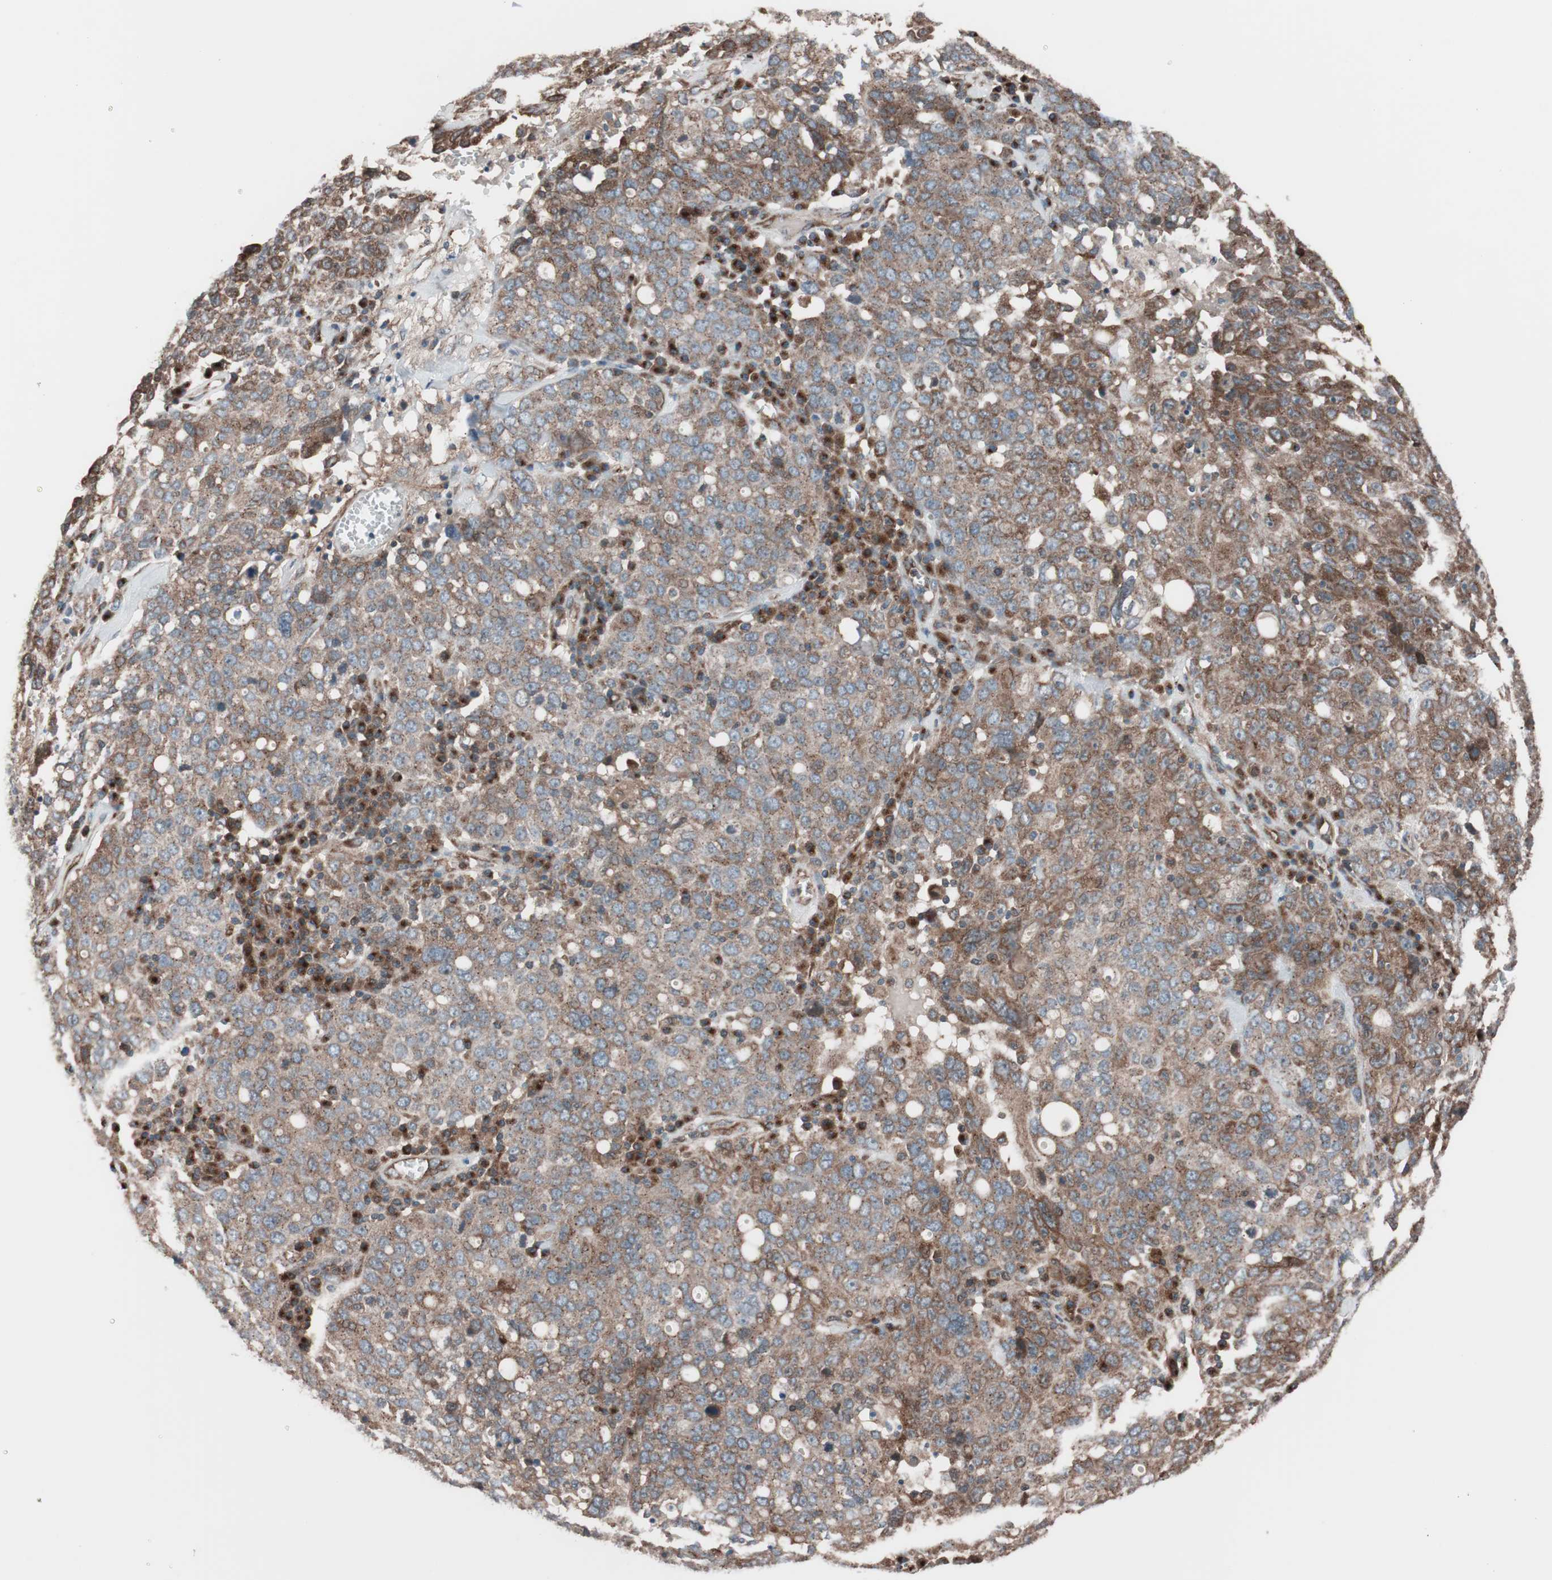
{"staining": {"intensity": "moderate", "quantity": ">75%", "location": "cytoplasmic/membranous"}, "tissue": "ovarian cancer", "cell_type": "Tumor cells", "image_type": "cancer", "snomed": [{"axis": "morphology", "description": "Carcinoma, endometroid"}, {"axis": "topography", "description": "Ovary"}], "caption": "Endometroid carcinoma (ovarian) stained with DAB IHC exhibits medium levels of moderate cytoplasmic/membranous expression in approximately >75% of tumor cells.", "gene": "SEC31A", "patient": {"sex": "female", "age": 62}}